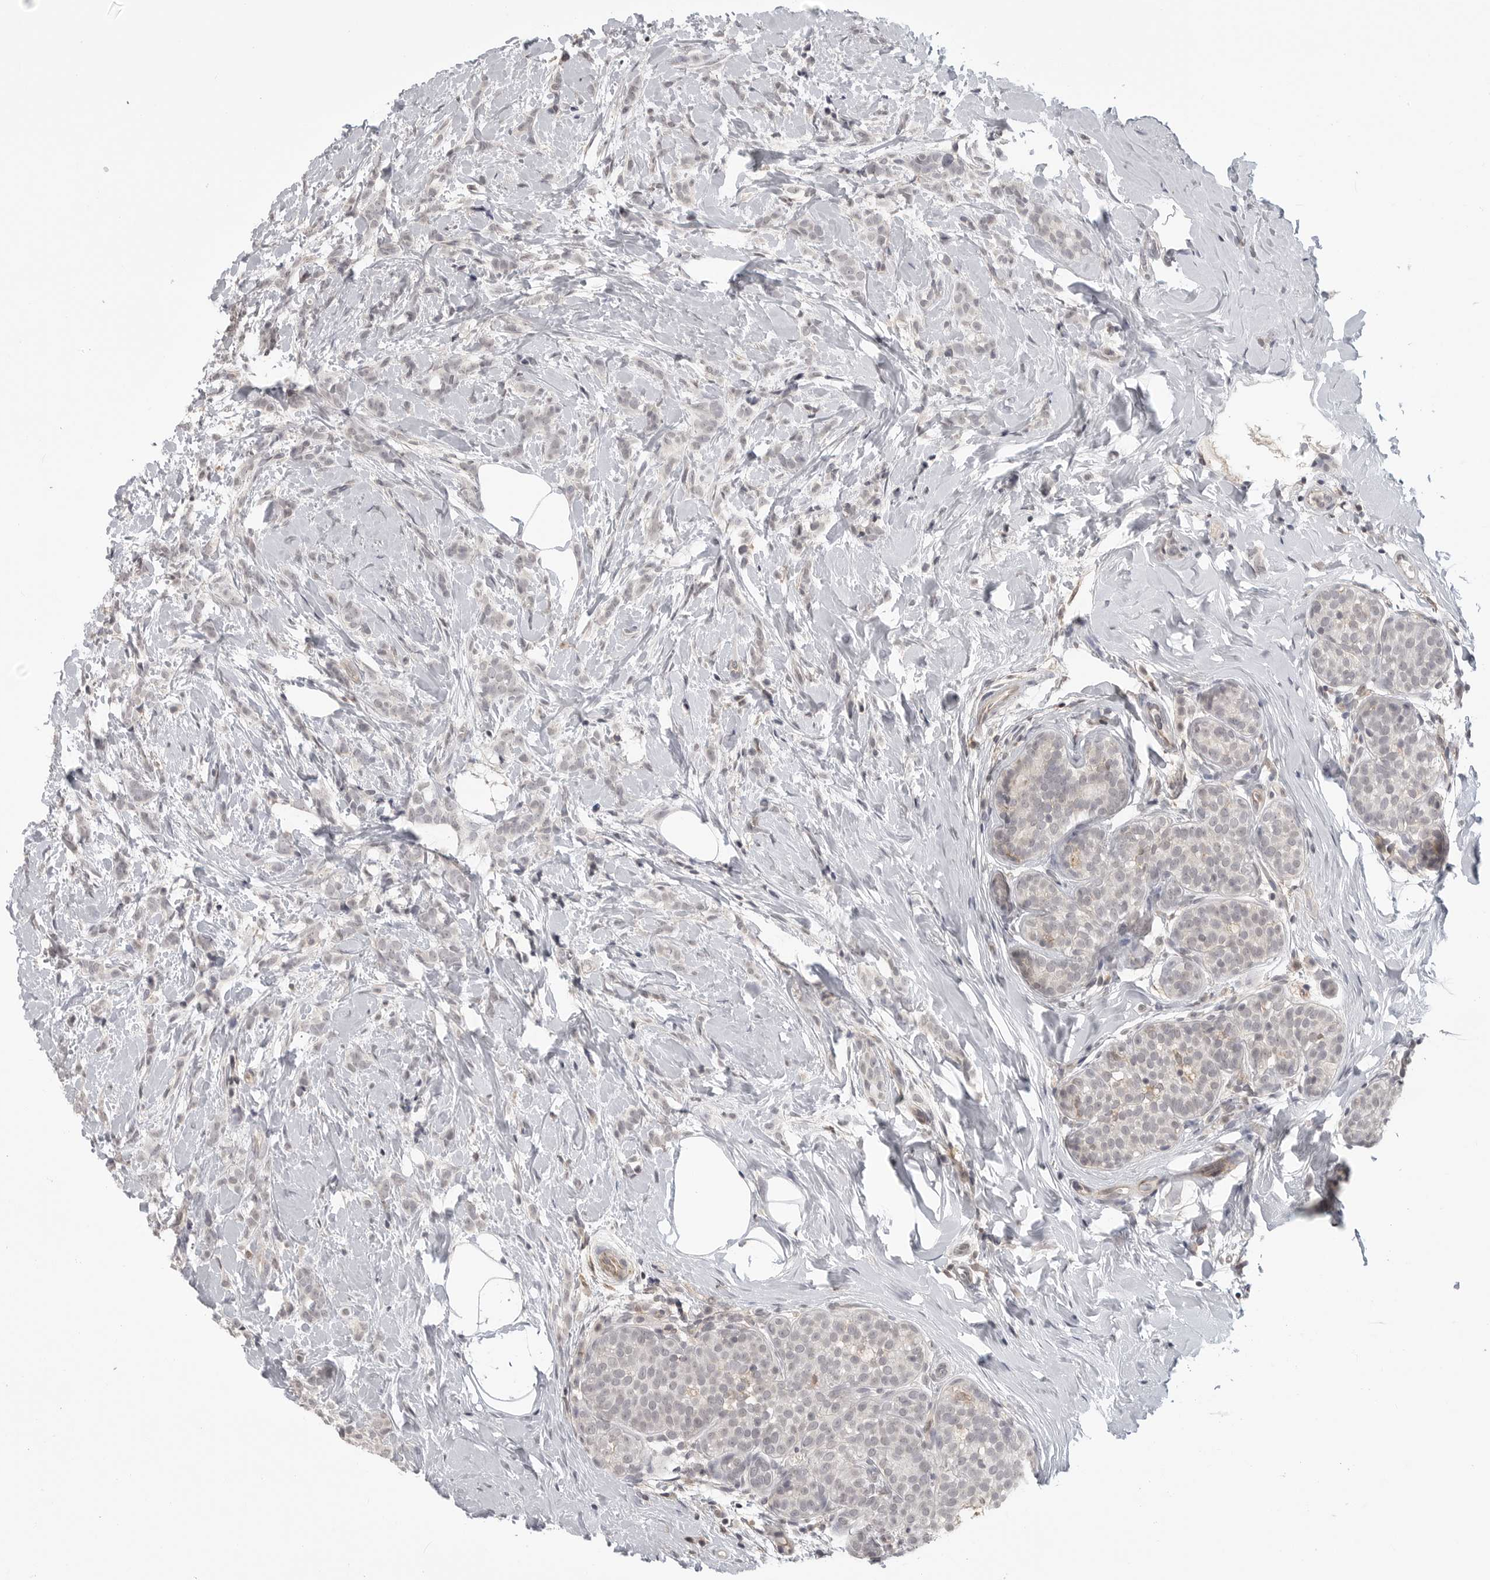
{"staining": {"intensity": "weak", "quantity": "<25%", "location": "cytoplasmic/membranous"}, "tissue": "breast cancer", "cell_type": "Tumor cells", "image_type": "cancer", "snomed": [{"axis": "morphology", "description": "Lobular carcinoma, in situ"}, {"axis": "morphology", "description": "Lobular carcinoma"}, {"axis": "topography", "description": "Breast"}], "caption": "There is no significant positivity in tumor cells of breast cancer.", "gene": "IFNGR1", "patient": {"sex": "female", "age": 41}}